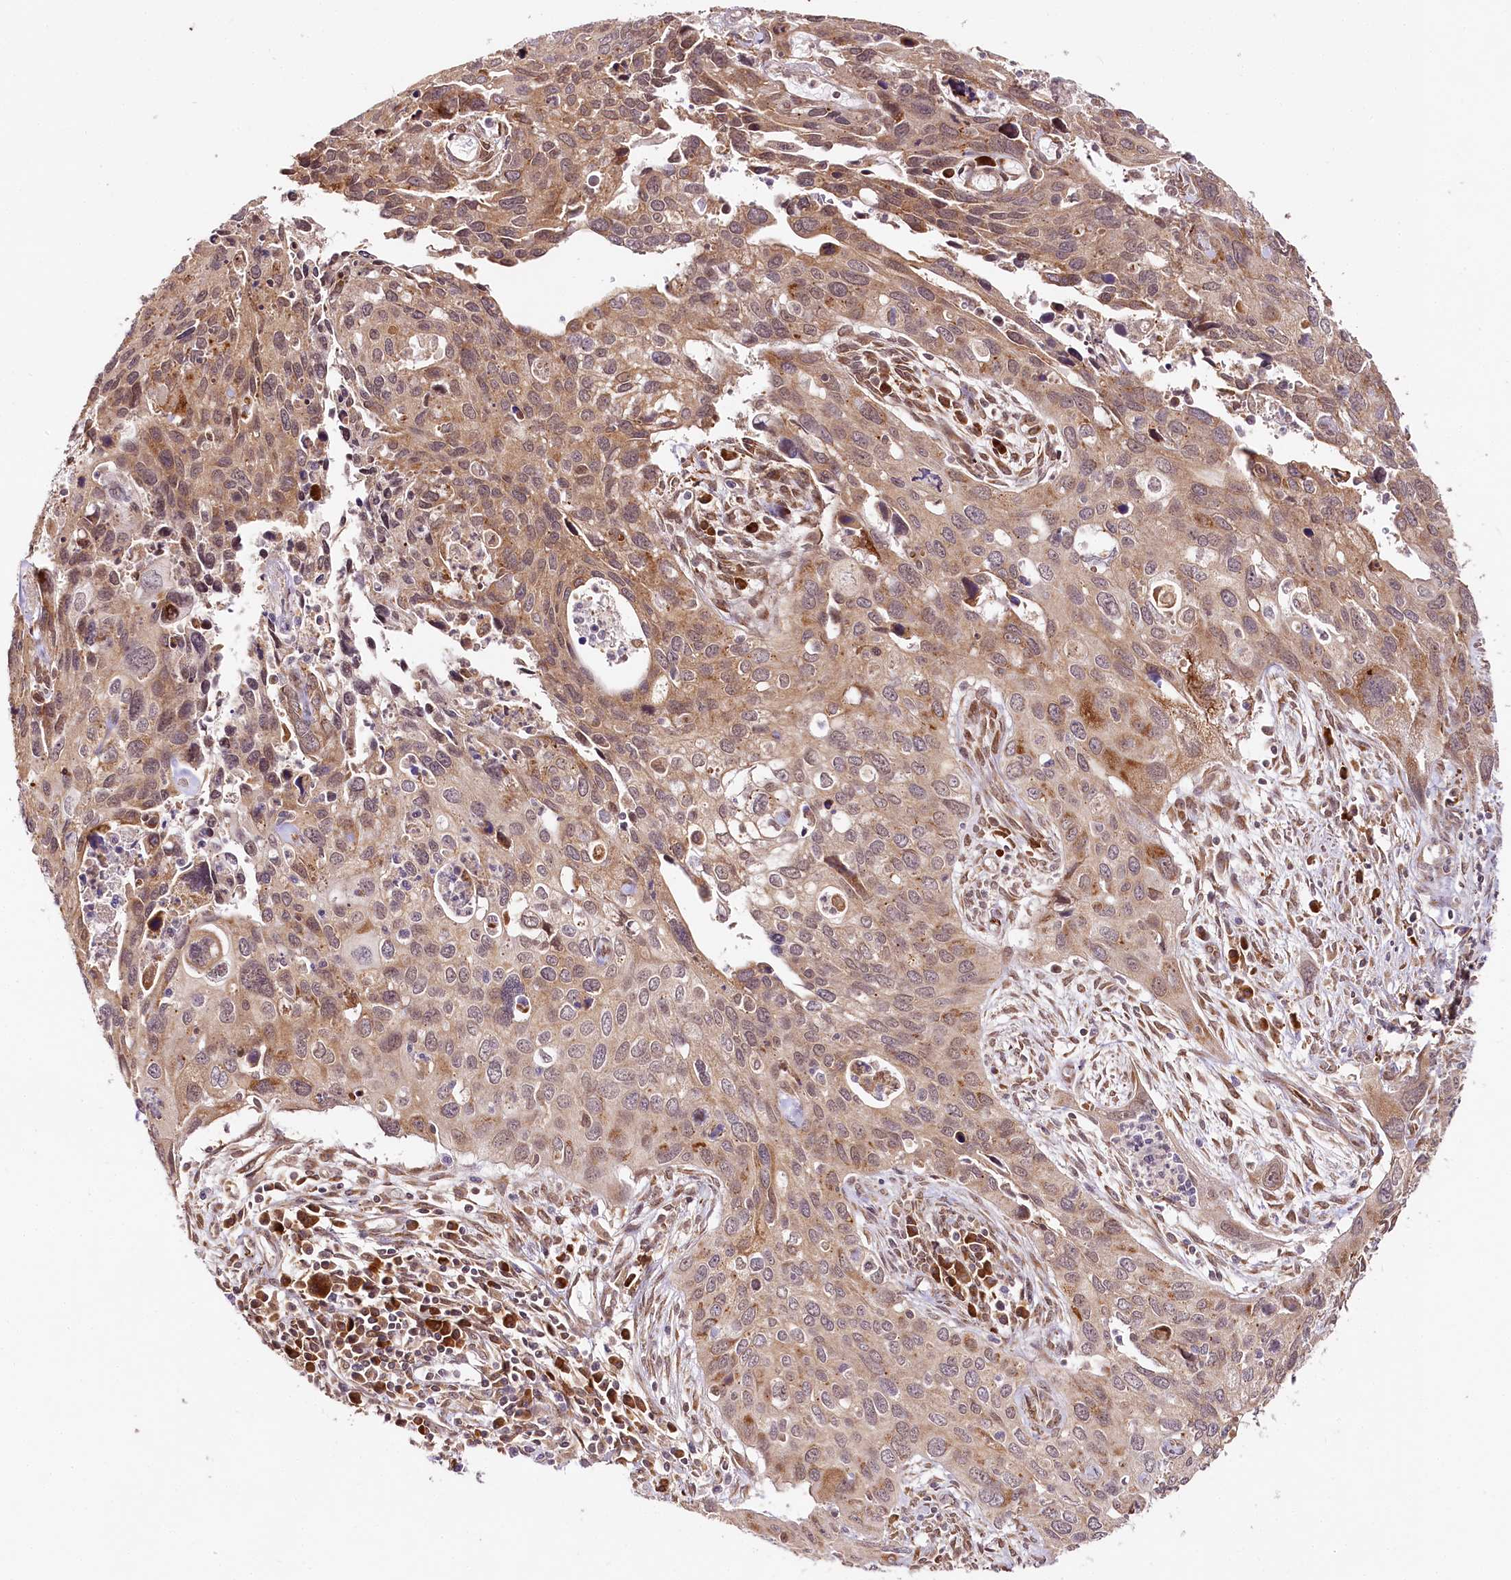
{"staining": {"intensity": "moderate", "quantity": "25%-75%", "location": "cytoplasmic/membranous,nuclear"}, "tissue": "cervical cancer", "cell_type": "Tumor cells", "image_type": "cancer", "snomed": [{"axis": "morphology", "description": "Squamous cell carcinoma, NOS"}, {"axis": "topography", "description": "Cervix"}], "caption": "Tumor cells reveal medium levels of moderate cytoplasmic/membranous and nuclear staining in approximately 25%-75% of cells in human squamous cell carcinoma (cervical).", "gene": "ENSG00000144785", "patient": {"sex": "female", "age": 55}}